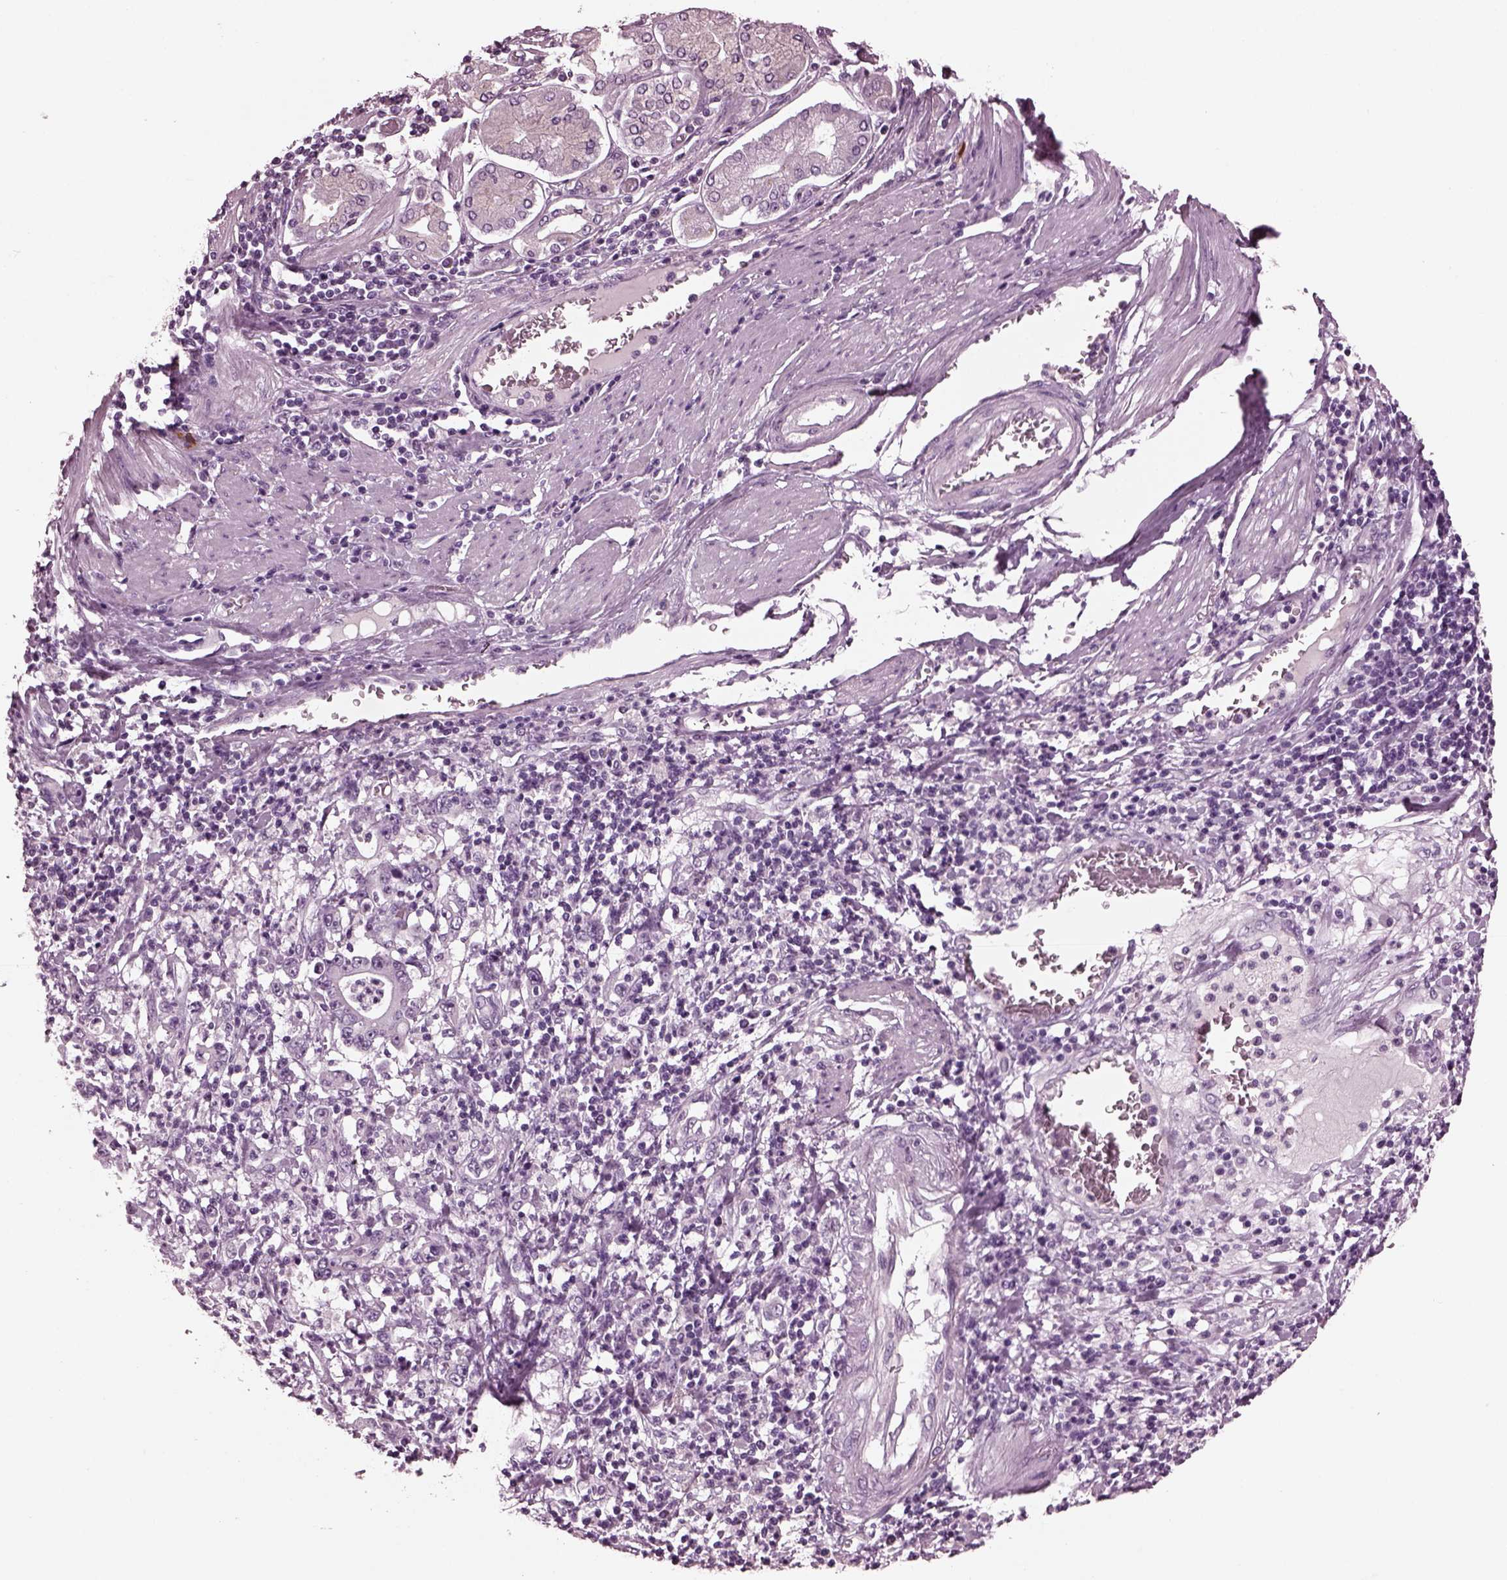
{"staining": {"intensity": "negative", "quantity": "none", "location": "none"}, "tissue": "stomach cancer", "cell_type": "Tumor cells", "image_type": "cancer", "snomed": [{"axis": "morphology", "description": "Adenocarcinoma, NOS"}, {"axis": "topography", "description": "Stomach, upper"}], "caption": "Tumor cells show no significant staining in stomach cancer. The staining is performed using DAB brown chromogen with nuclei counter-stained in using hematoxylin.", "gene": "MIB2", "patient": {"sex": "male", "age": 68}}